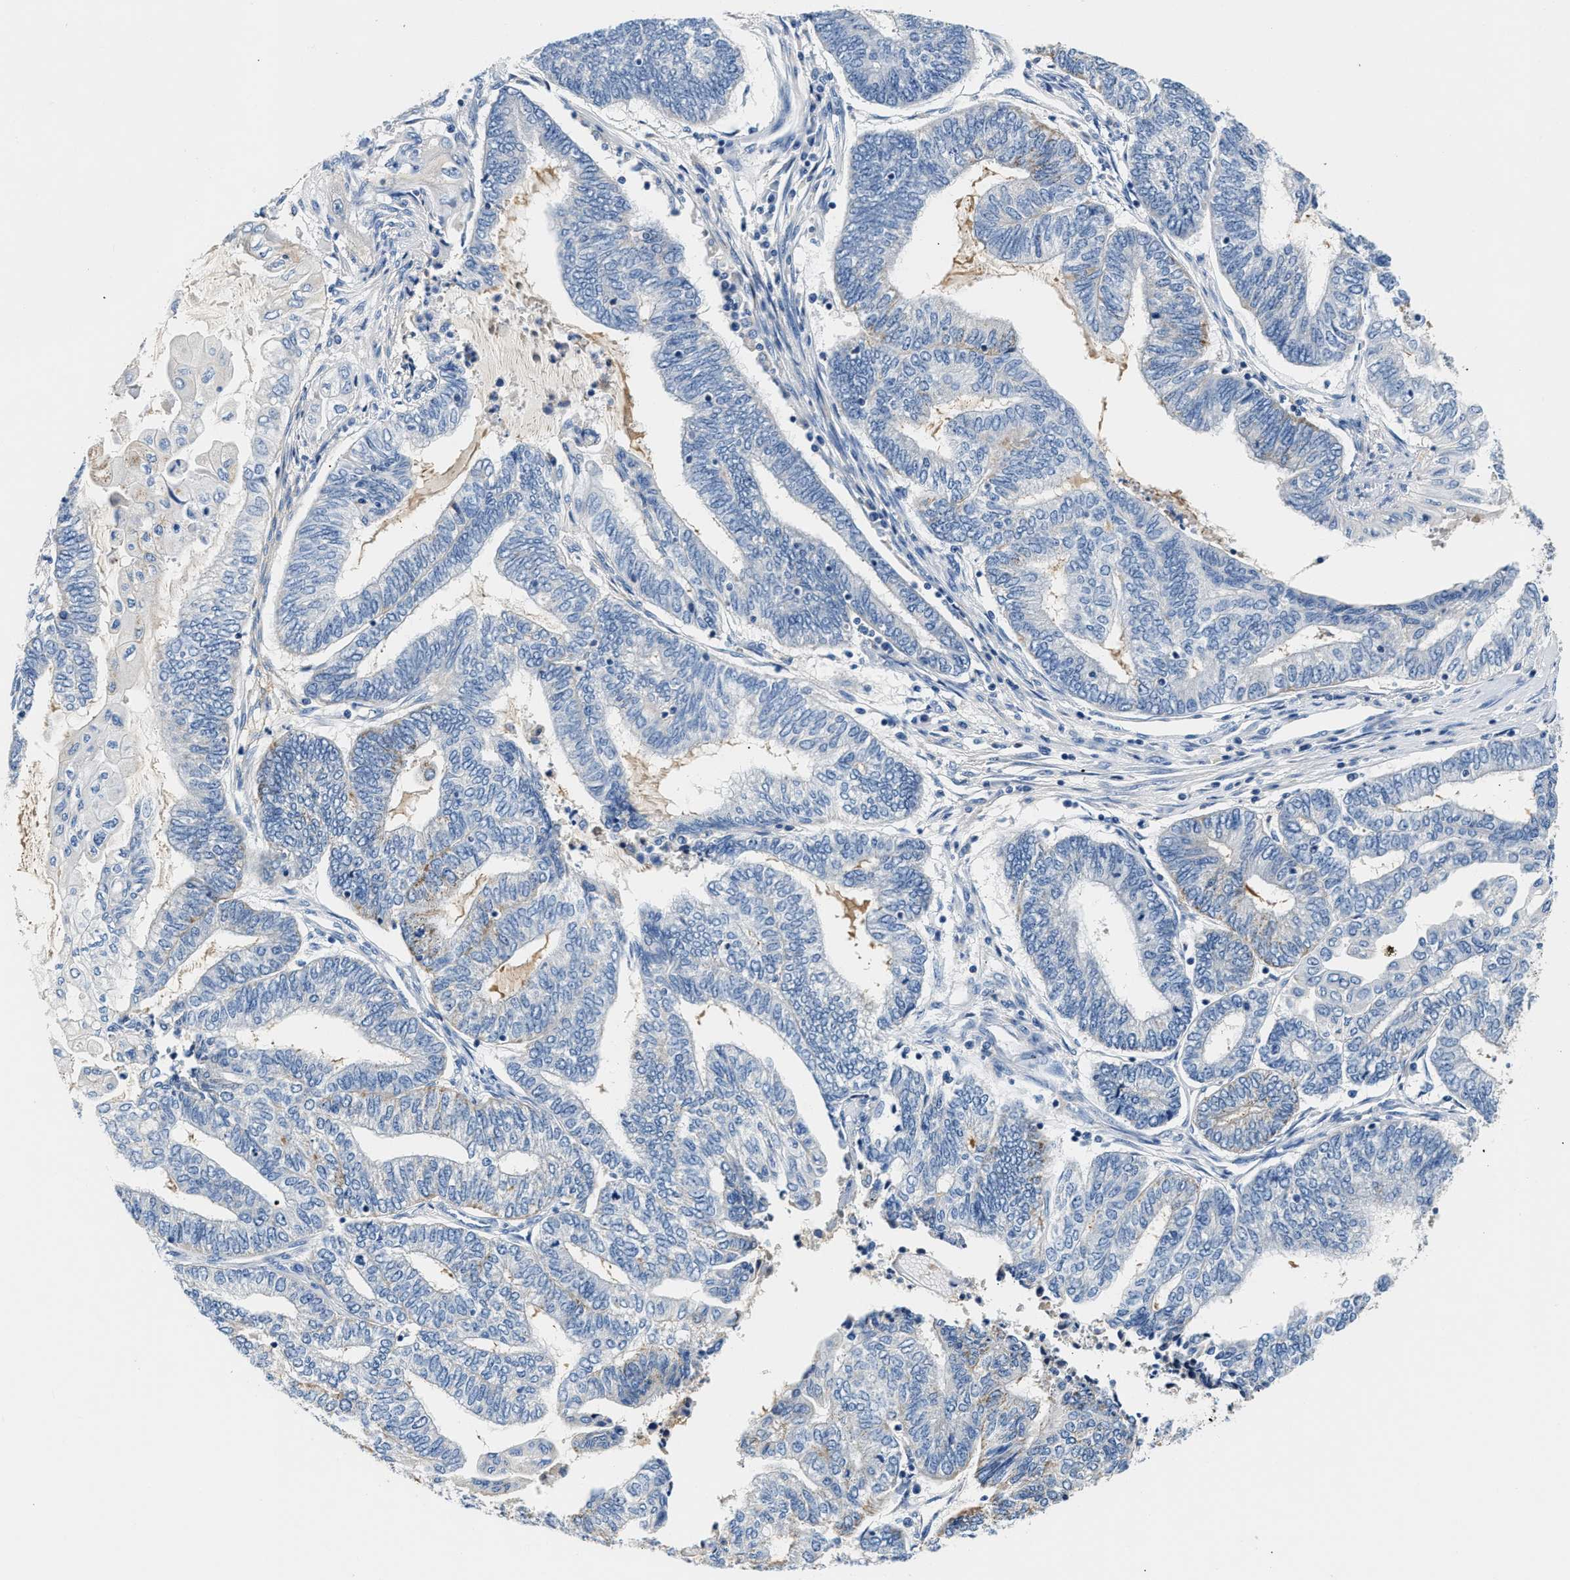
{"staining": {"intensity": "weak", "quantity": "<25%", "location": "cytoplasmic/membranous"}, "tissue": "endometrial cancer", "cell_type": "Tumor cells", "image_type": "cancer", "snomed": [{"axis": "morphology", "description": "Adenocarcinoma, NOS"}, {"axis": "topography", "description": "Uterus"}, {"axis": "topography", "description": "Endometrium"}], "caption": "A high-resolution photomicrograph shows immunohistochemistry staining of adenocarcinoma (endometrial), which displays no significant expression in tumor cells.", "gene": "TUT7", "patient": {"sex": "female", "age": 70}}